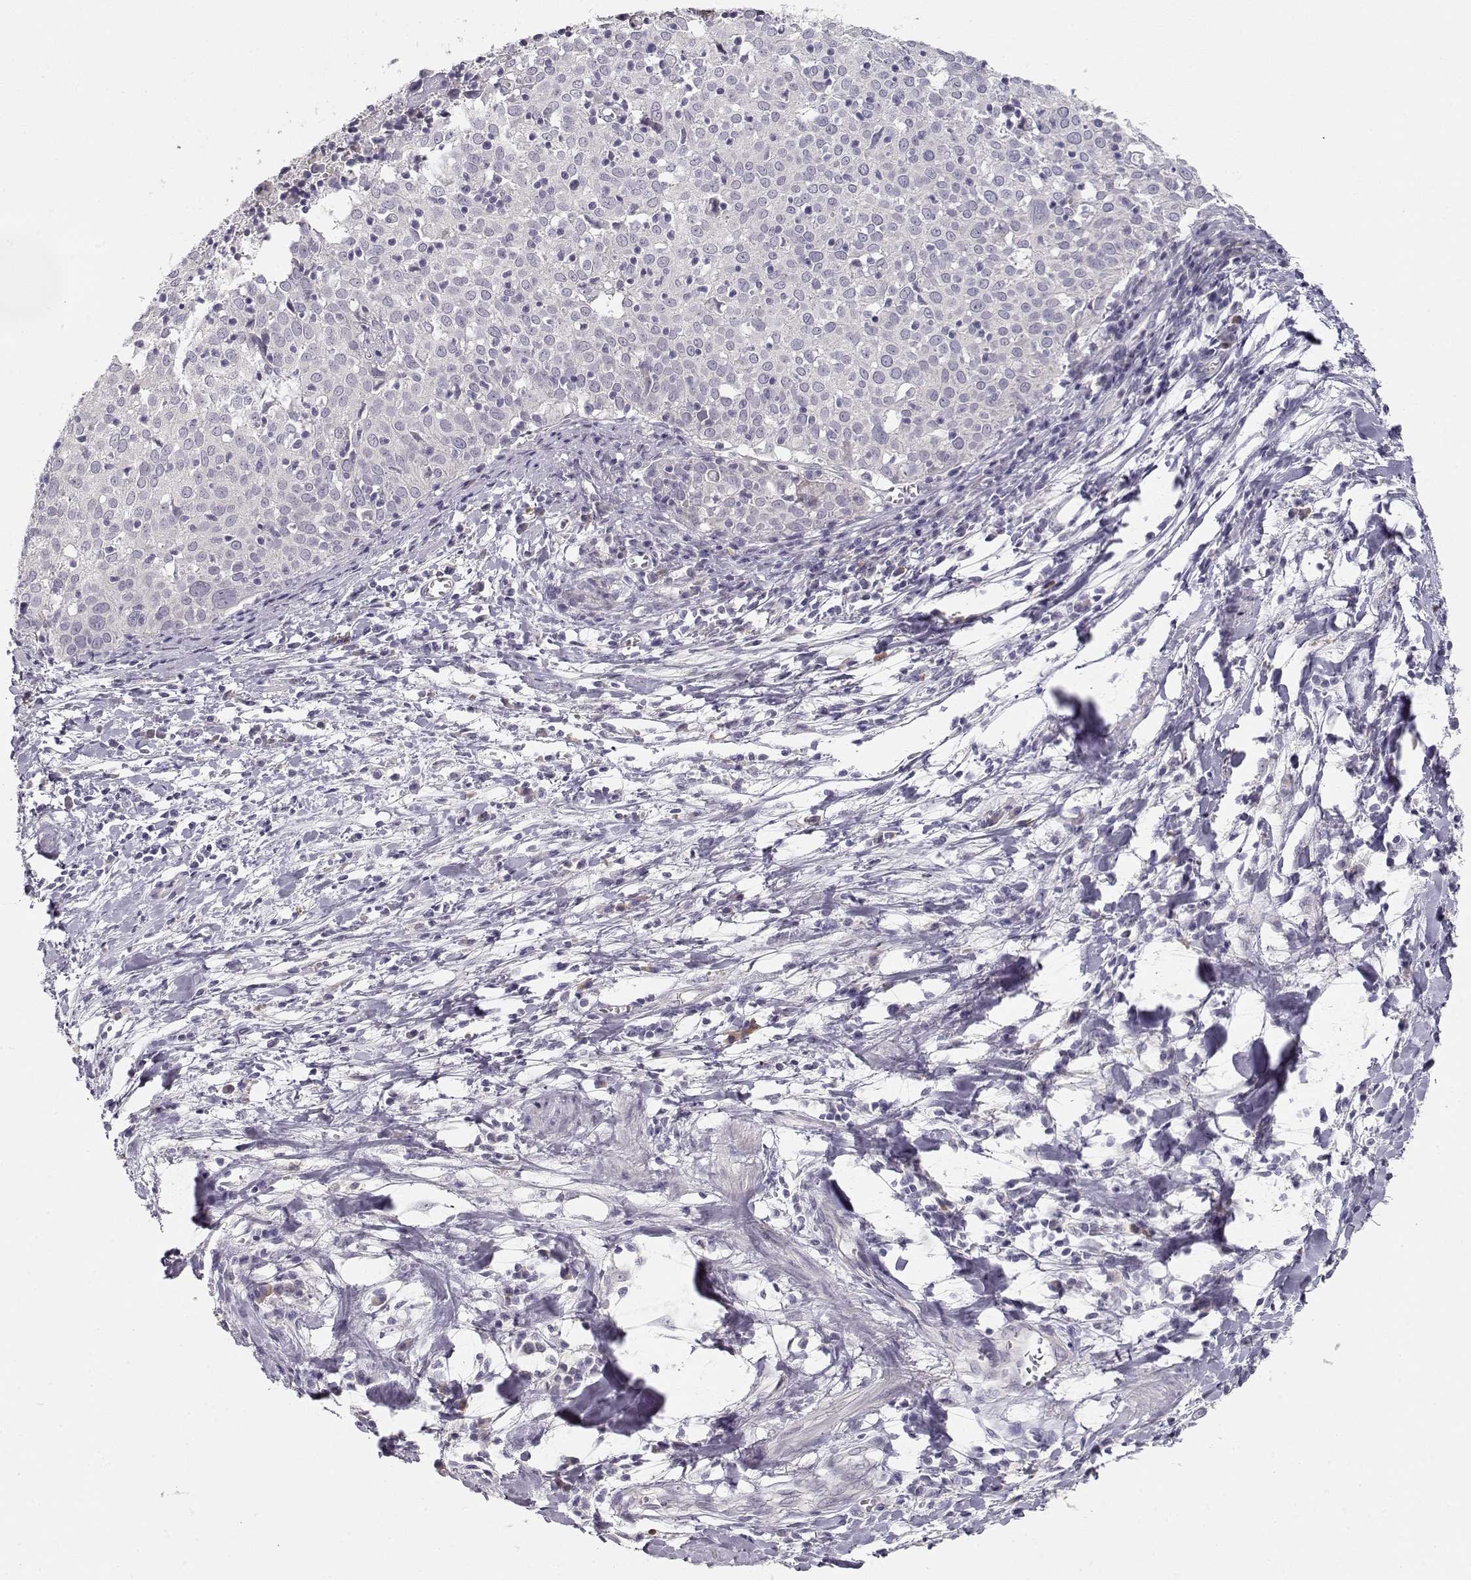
{"staining": {"intensity": "negative", "quantity": "none", "location": "none"}, "tissue": "cervical cancer", "cell_type": "Tumor cells", "image_type": "cancer", "snomed": [{"axis": "morphology", "description": "Squamous cell carcinoma, NOS"}, {"axis": "topography", "description": "Cervix"}], "caption": "This is an immunohistochemistry (IHC) image of cervical cancer (squamous cell carcinoma). There is no expression in tumor cells.", "gene": "TTC26", "patient": {"sex": "female", "age": 39}}